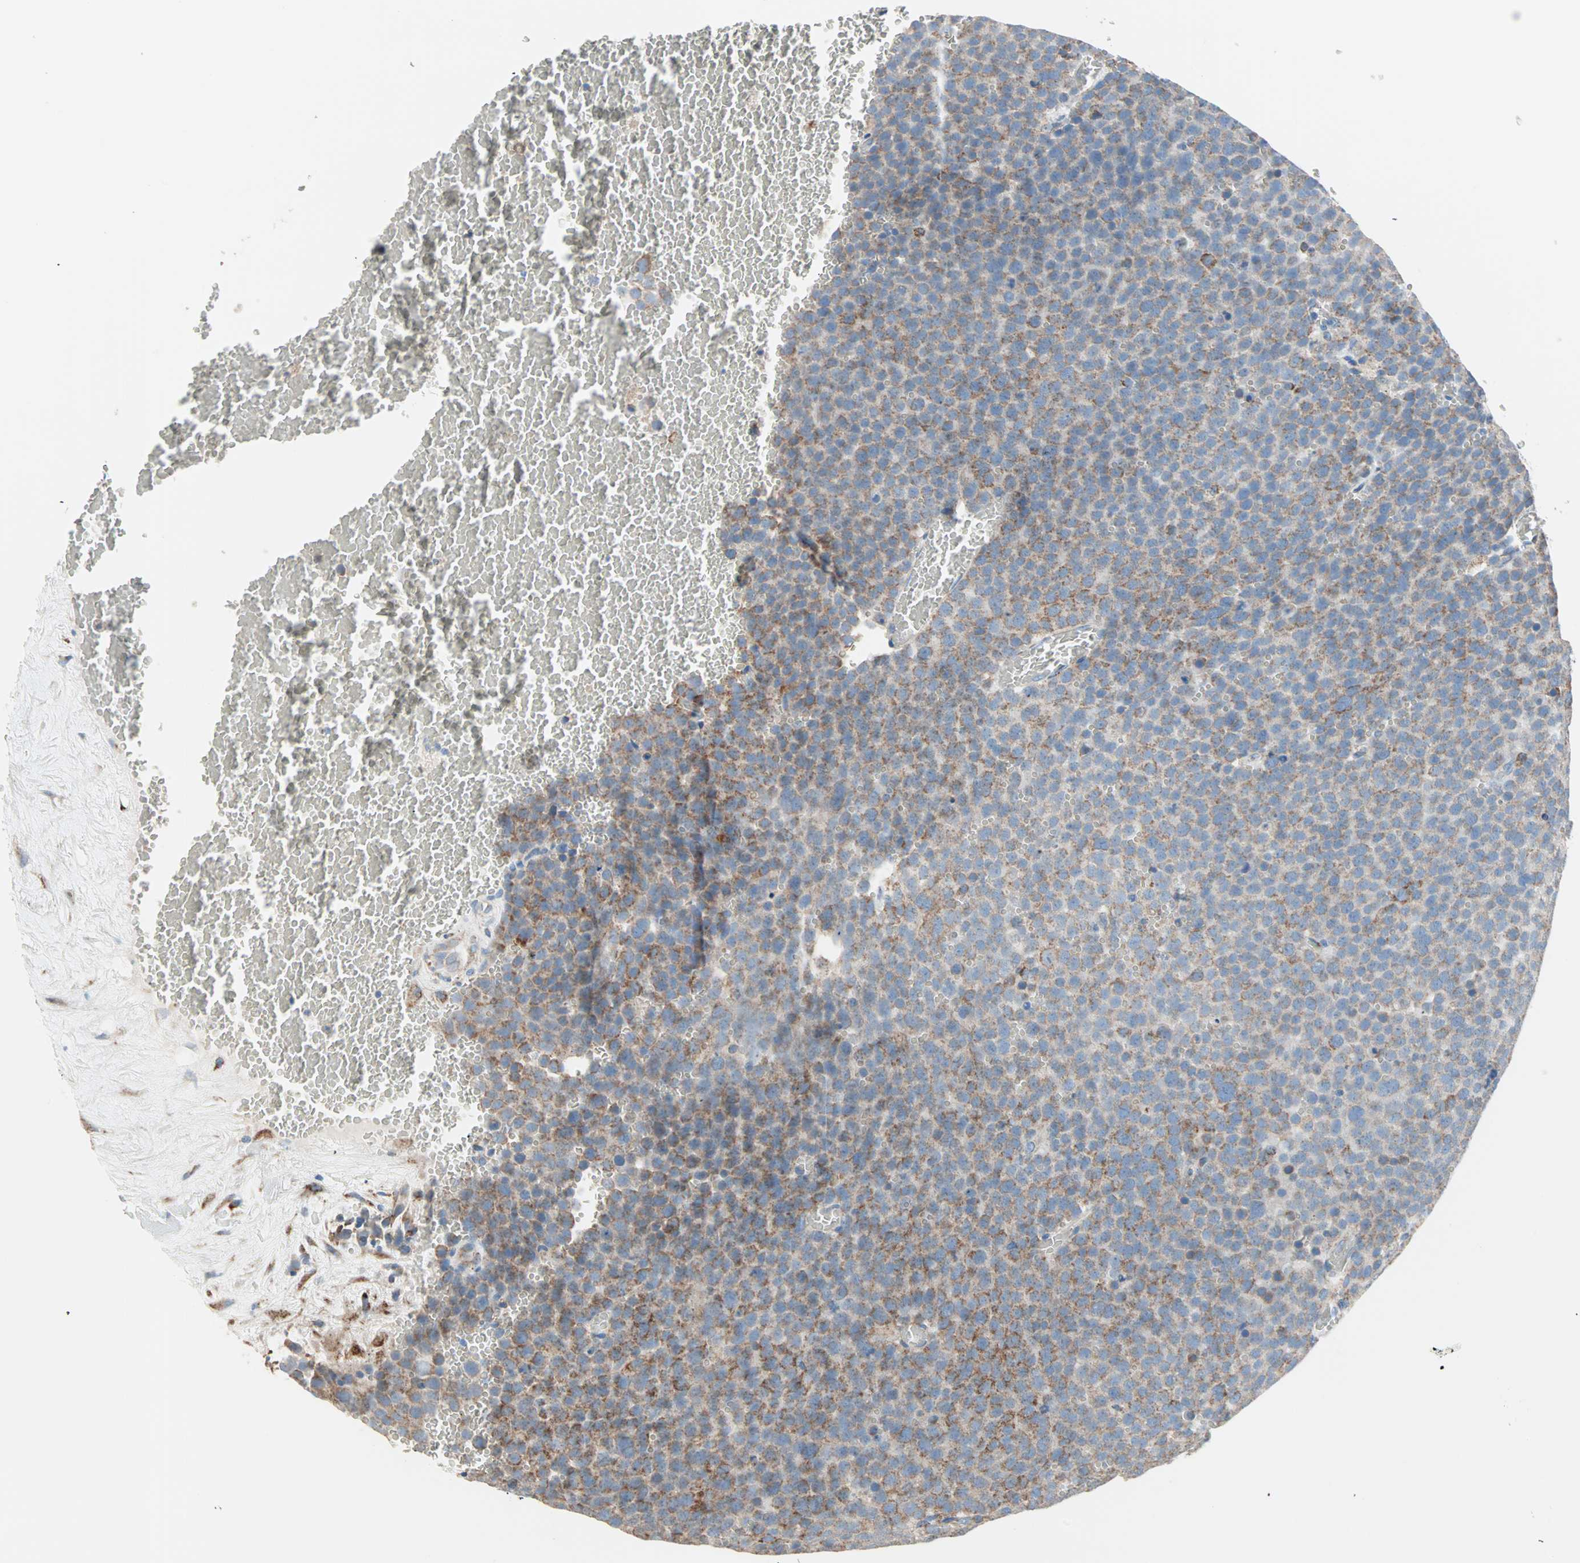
{"staining": {"intensity": "moderate", "quantity": "25%-75%", "location": "cytoplasmic/membranous"}, "tissue": "testis cancer", "cell_type": "Tumor cells", "image_type": "cancer", "snomed": [{"axis": "morphology", "description": "Seminoma, NOS"}, {"axis": "topography", "description": "Testis"}], "caption": "Testis seminoma tissue displays moderate cytoplasmic/membranous staining in about 25%-75% of tumor cells, visualized by immunohistochemistry. The staining was performed using DAB (3,3'-diaminobenzidine), with brown indicating positive protein expression. Nuclei are stained blue with hematoxylin.", "gene": "TST", "patient": {"sex": "male", "age": 71}}